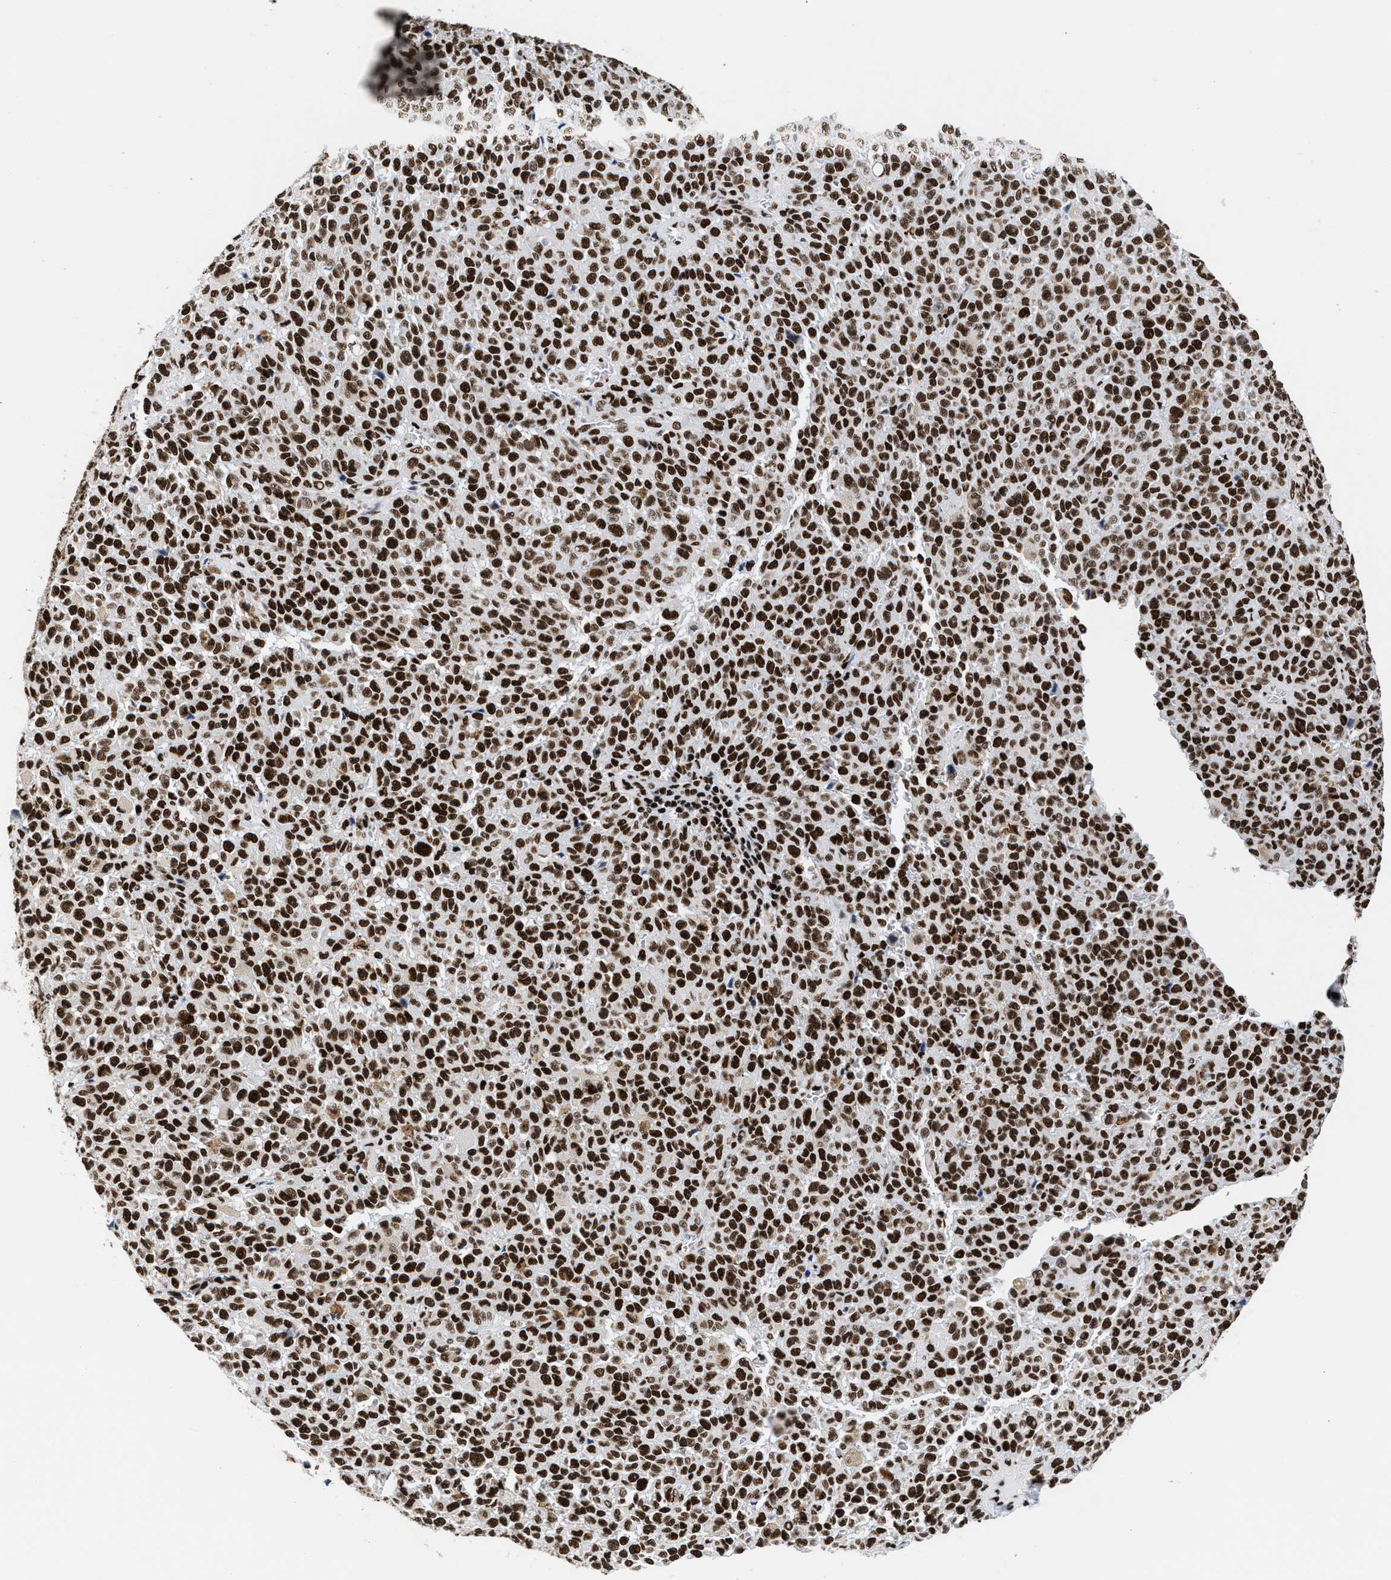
{"staining": {"intensity": "strong", "quantity": ">75%", "location": "nuclear"}, "tissue": "melanoma", "cell_type": "Tumor cells", "image_type": "cancer", "snomed": [{"axis": "morphology", "description": "Malignant melanoma, NOS"}, {"axis": "topography", "description": "Skin"}], "caption": "A high-resolution photomicrograph shows immunohistochemistry staining of melanoma, which shows strong nuclear positivity in approximately >75% of tumor cells.", "gene": "RAD21", "patient": {"sex": "female", "age": 82}}